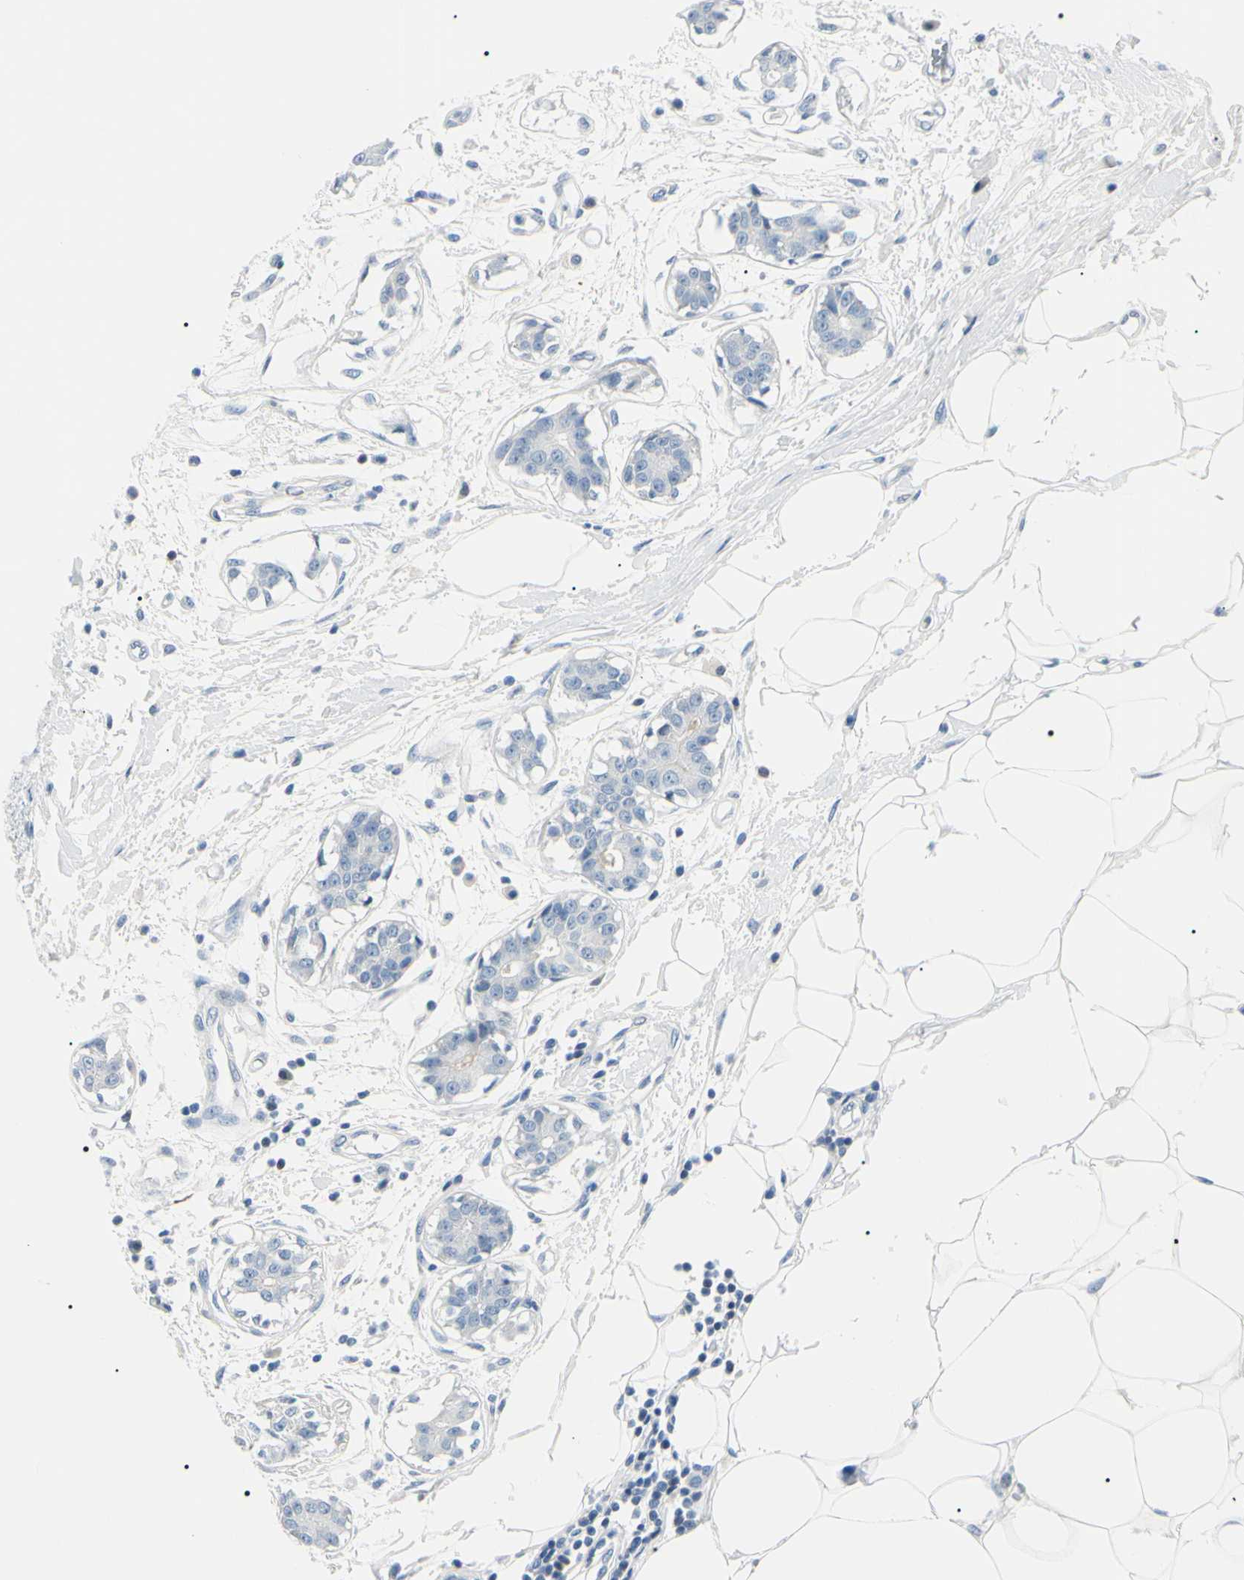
{"staining": {"intensity": "negative", "quantity": "none", "location": "none"}, "tissue": "breast cancer", "cell_type": "Tumor cells", "image_type": "cancer", "snomed": [{"axis": "morphology", "description": "Duct carcinoma"}, {"axis": "topography", "description": "Breast"}], "caption": "This is an immunohistochemistry (IHC) image of breast cancer. There is no staining in tumor cells.", "gene": "CA2", "patient": {"sex": "female", "age": 40}}